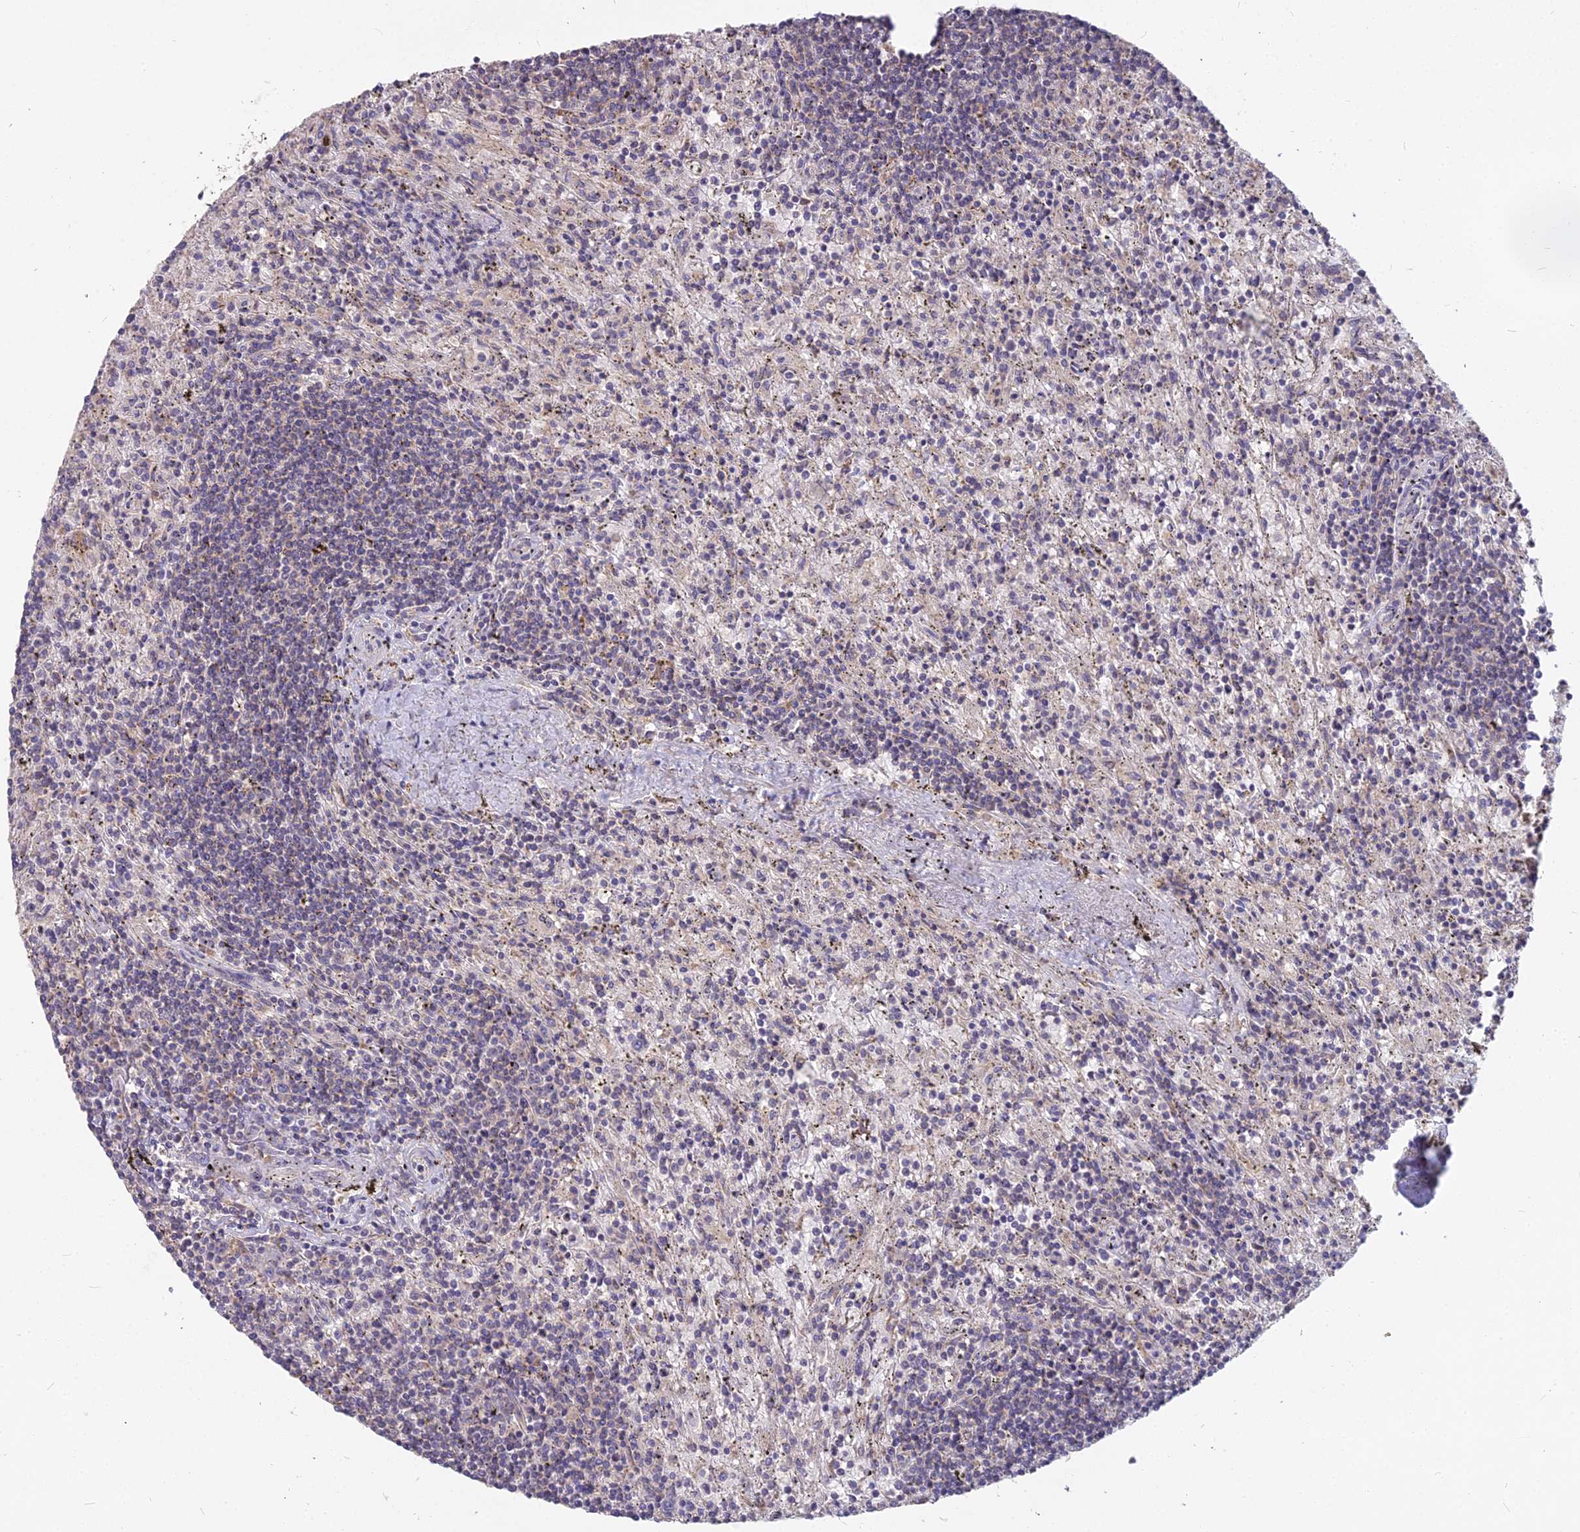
{"staining": {"intensity": "negative", "quantity": "none", "location": "none"}, "tissue": "lymphoma", "cell_type": "Tumor cells", "image_type": "cancer", "snomed": [{"axis": "morphology", "description": "Malignant lymphoma, non-Hodgkin's type, Low grade"}, {"axis": "topography", "description": "Spleen"}], "caption": "Immunohistochemistry image of neoplastic tissue: human lymphoma stained with DAB (3,3'-diaminobenzidine) reveals no significant protein expression in tumor cells.", "gene": "MICU2", "patient": {"sex": "male", "age": 76}}